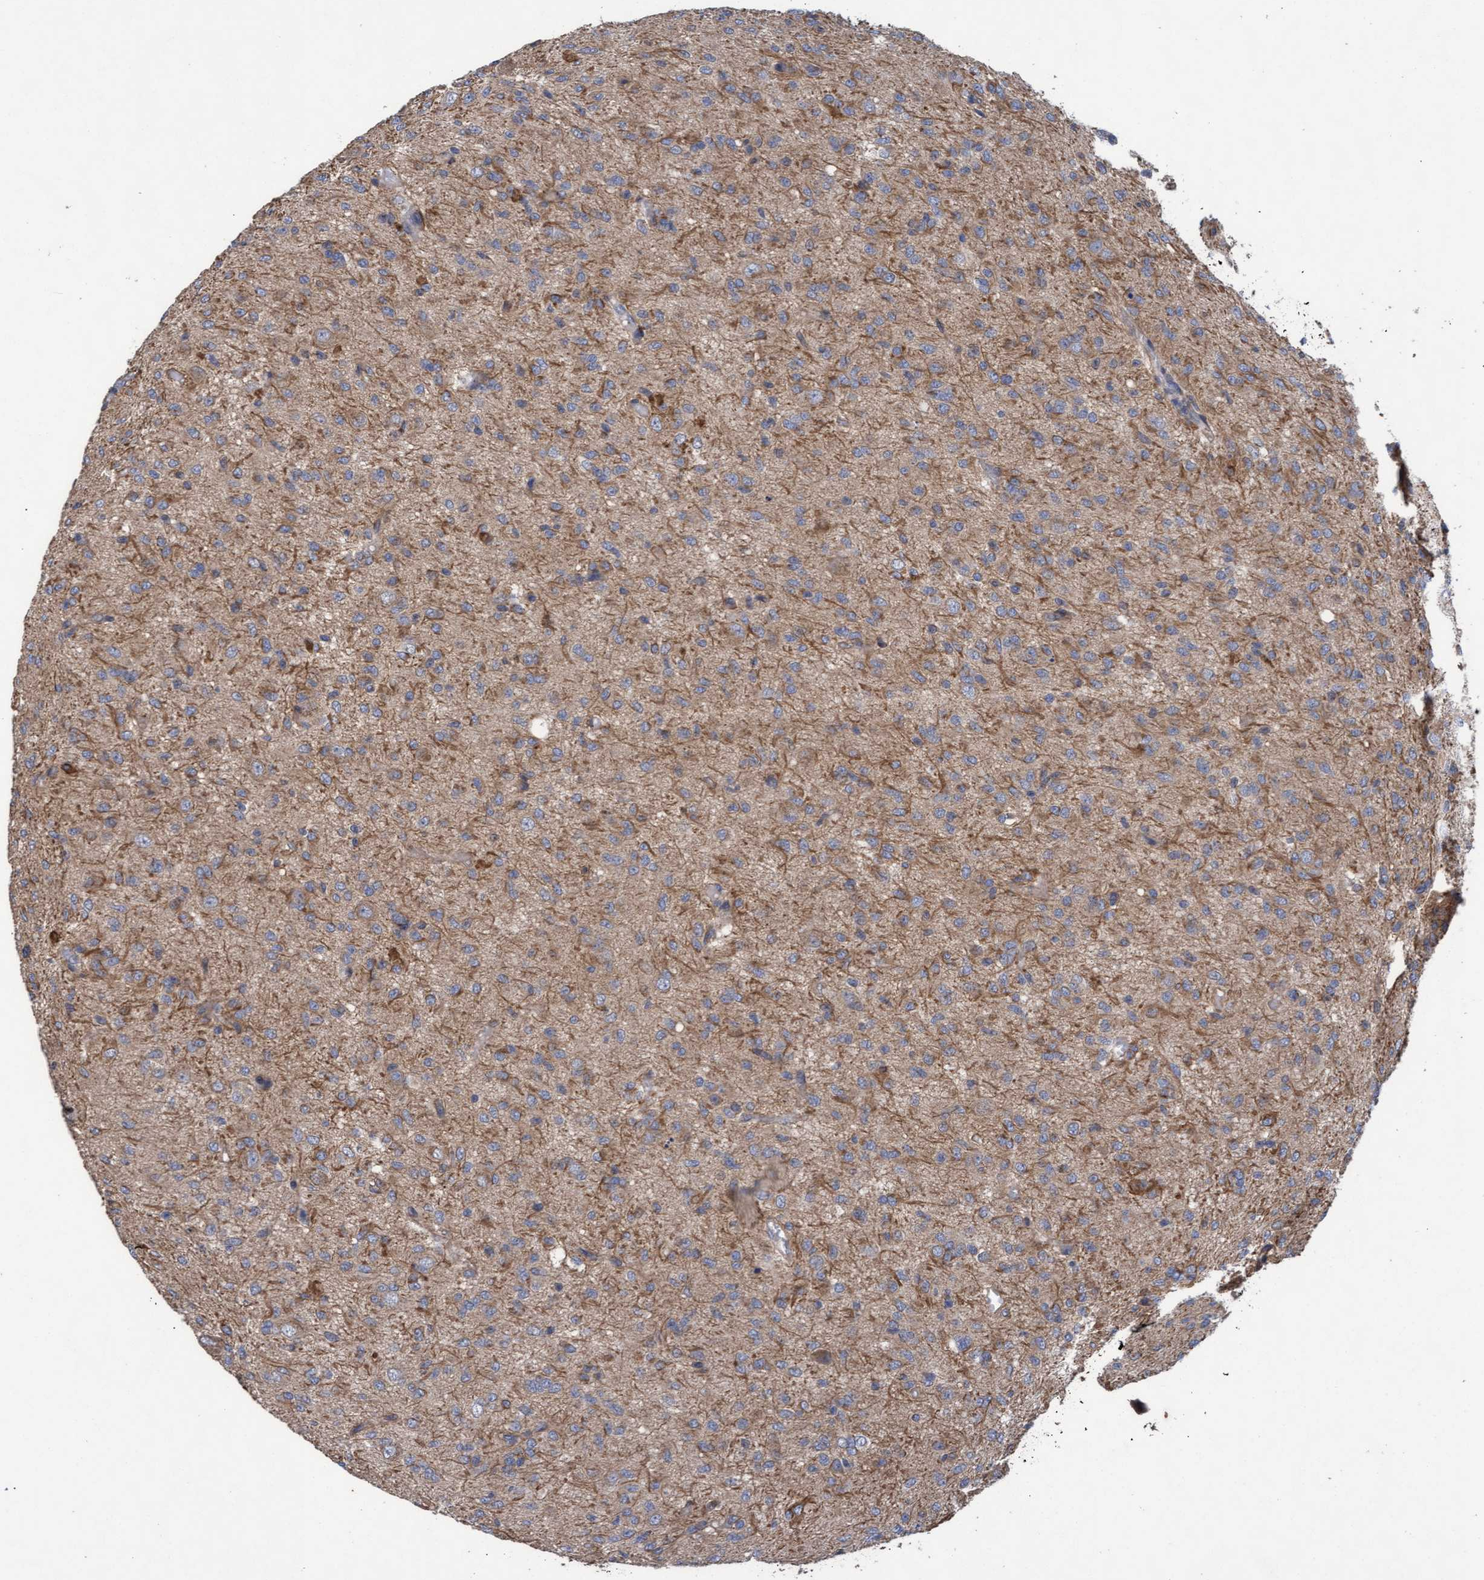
{"staining": {"intensity": "weak", "quantity": ">75%", "location": "cytoplasmic/membranous"}, "tissue": "glioma", "cell_type": "Tumor cells", "image_type": "cancer", "snomed": [{"axis": "morphology", "description": "Glioma, malignant, High grade"}, {"axis": "topography", "description": "Brain"}], "caption": "Immunohistochemistry (IHC) histopathology image of malignant high-grade glioma stained for a protein (brown), which reveals low levels of weak cytoplasmic/membranous staining in about >75% of tumor cells.", "gene": "MRPL38", "patient": {"sex": "female", "age": 59}}